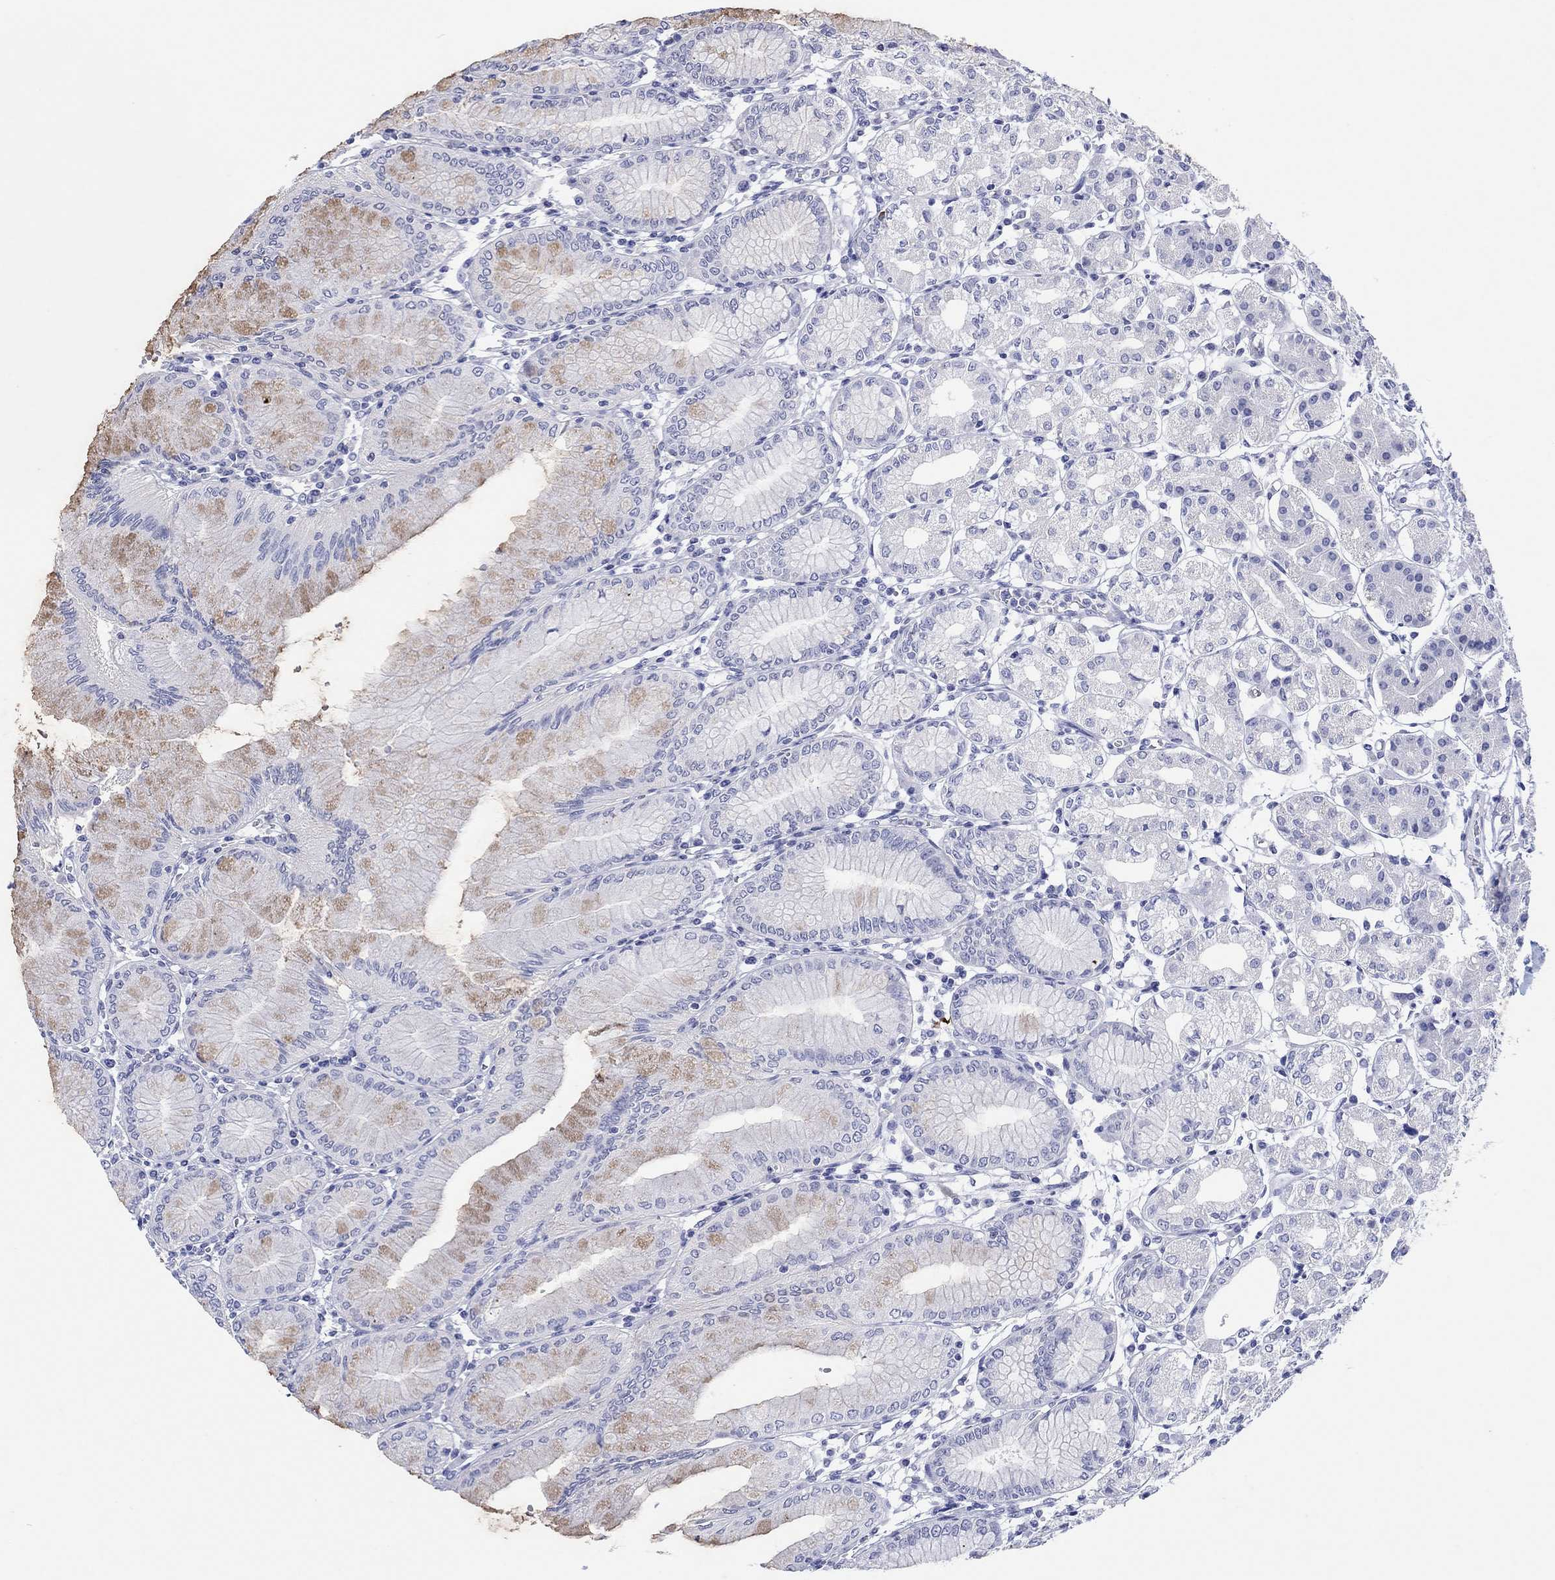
{"staining": {"intensity": "weak", "quantity": "<25%", "location": "cytoplasmic/membranous"}, "tissue": "stomach", "cell_type": "Glandular cells", "image_type": "normal", "snomed": [{"axis": "morphology", "description": "Normal tissue, NOS"}, {"axis": "topography", "description": "Skeletal muscle"}, {"axis": "topography", "description": "Stomach"}], "caption": "DAB immunohistochemical staining of unremarkable stomach exhibits no significant positivity in glandular cells. The staining is performed using DAB (3,3'-diaminobenzidine) brown chromogen with nuclei counter-stained in using hematoxylin.", "gene": "MAGEB6", "patient": {"sex": "female", "age": 57}}